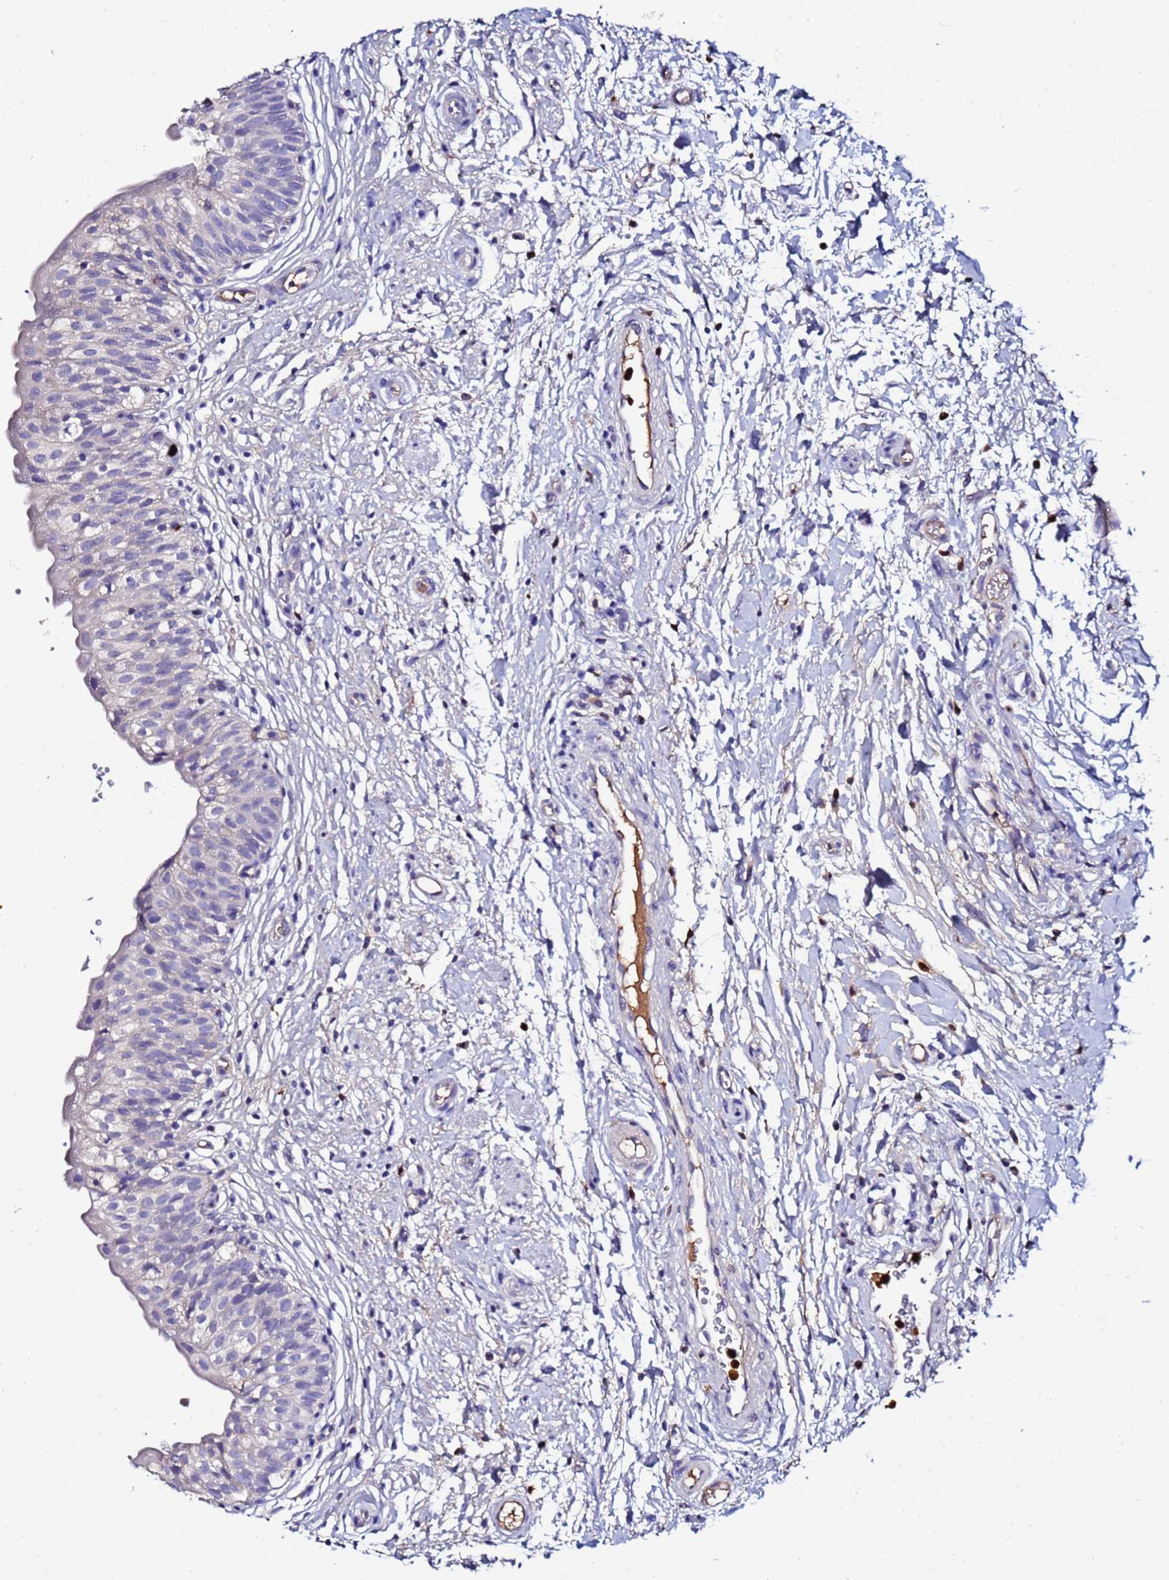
{"staining": {"intensity": "negative", "quantity": "none", "location": "none"}, "tissue": "urinary bladder", "cell_type": "Urothelial cells", "image_type": "normal", "snomed": [{"axis": "morphology", "description": "Normal tissue, NOS"}, {"axis": "topography", "description": "Urinary bladder"}], "caption": "This histopathology image is of benign urinary bladder stained with IHC to label a protein in brown with the nuclei are counter-stained blue. There is no staining in urothelial cells. Brightfield microscopy of IHC stained with DAB (3,3'-diaminobenzidine) (brown) and hematoxylin (blue), captured at high magnification.", "gene": "TUBAL3", "patient": {"sex": "male", "age": 55}}